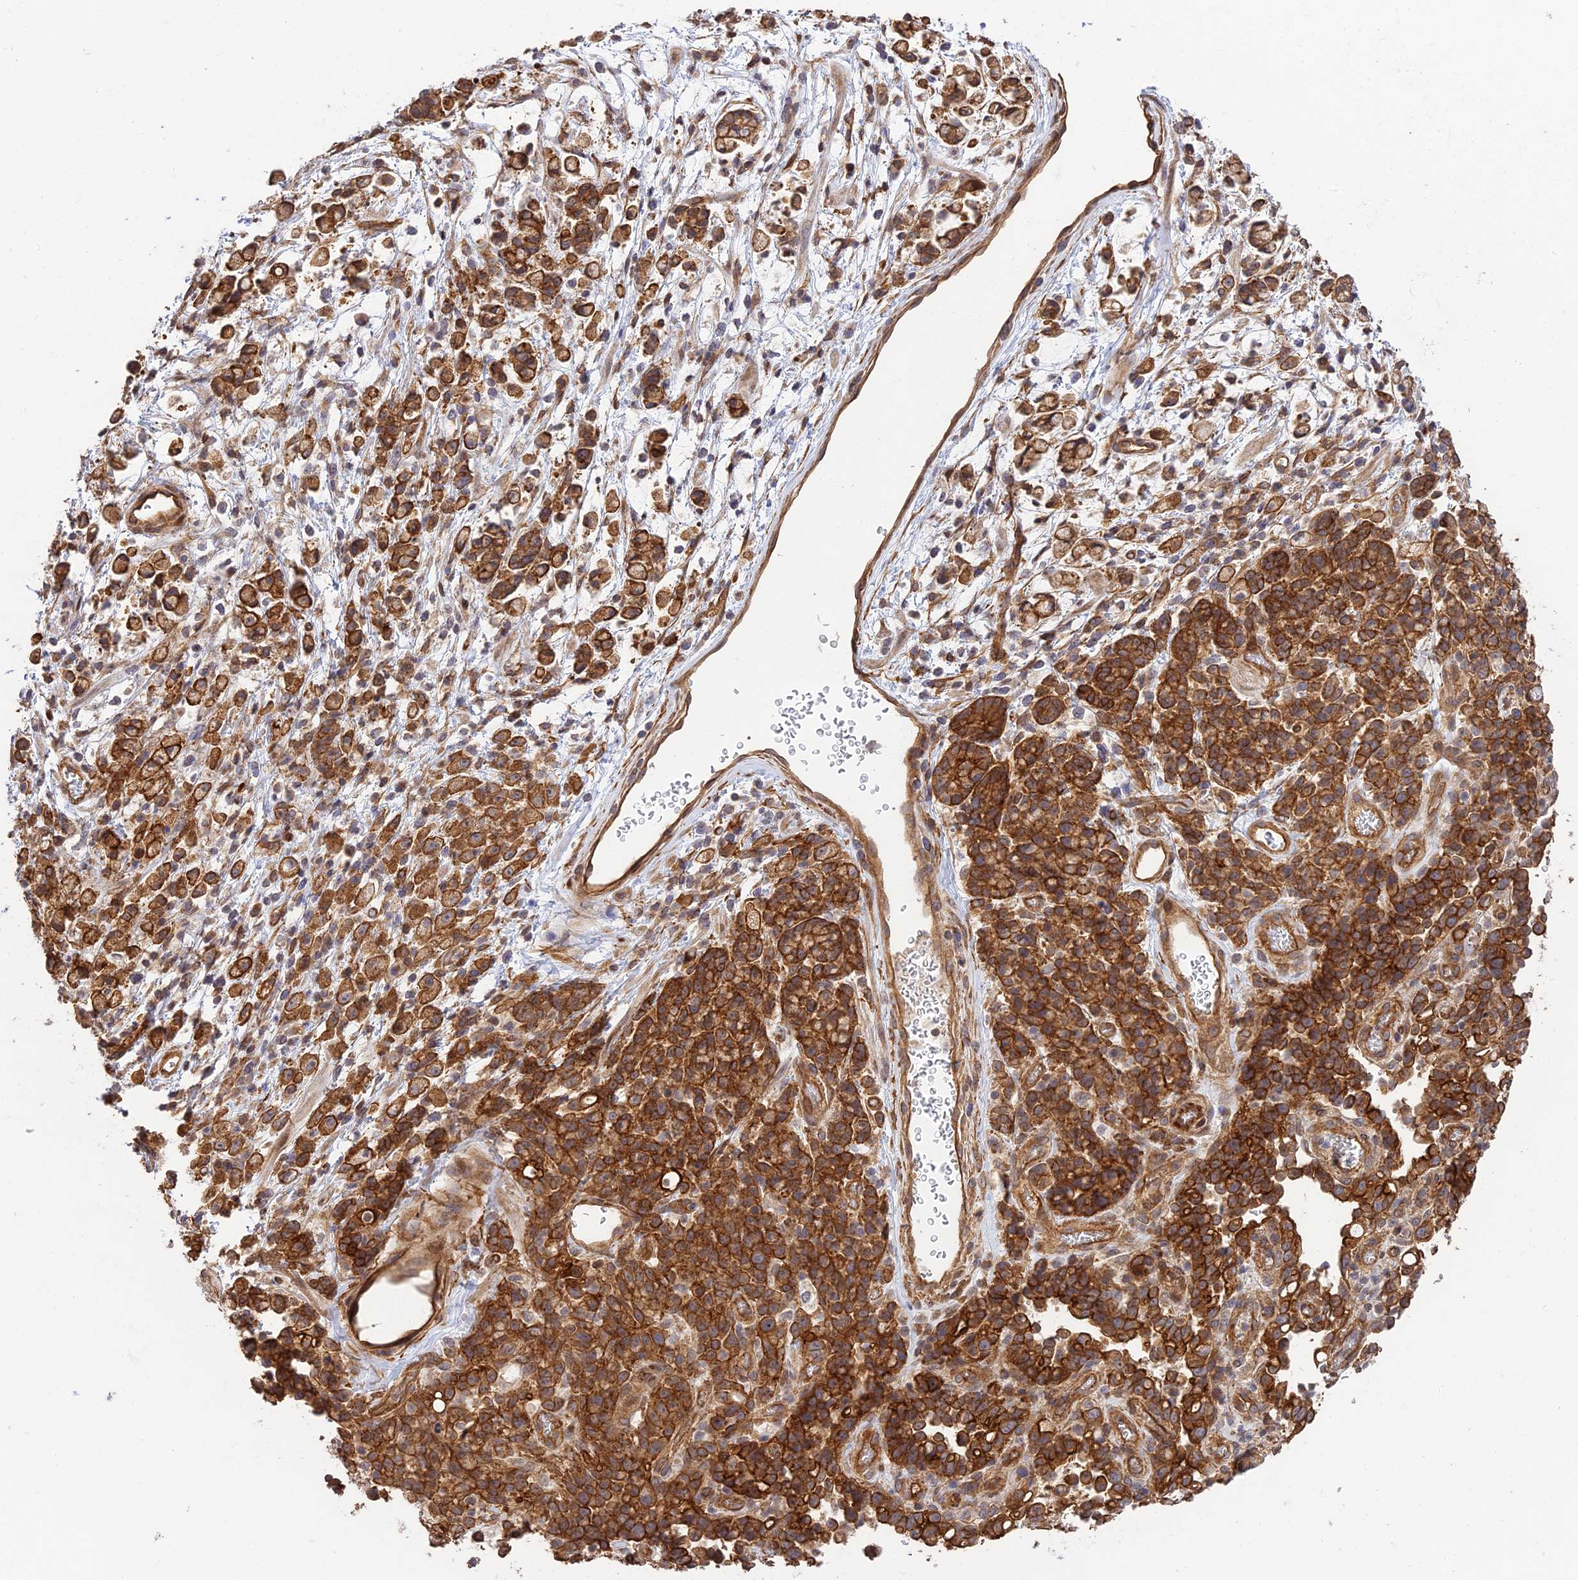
{"staining": {"intensity": "strong", "quantity": ">75%", "location": "cytoplasmic/membranous"}, "tissue": "stomach cancer", "cell_type": "Tumor cells", "image_type": "cancer", "snomed": [{"axis": "morphology", "description": "Adenocarcinoma, NOS"}, {"axis": "topography", "description": "Stomach"}], "caption": "Tumor cells demonstrate high levels of strong cytoplasmic/membranous expression in about >75% of cells in stomach adenocarcinoma.", "gene": "HOMER2", "patient": {"sex": "female", "age": 60}}